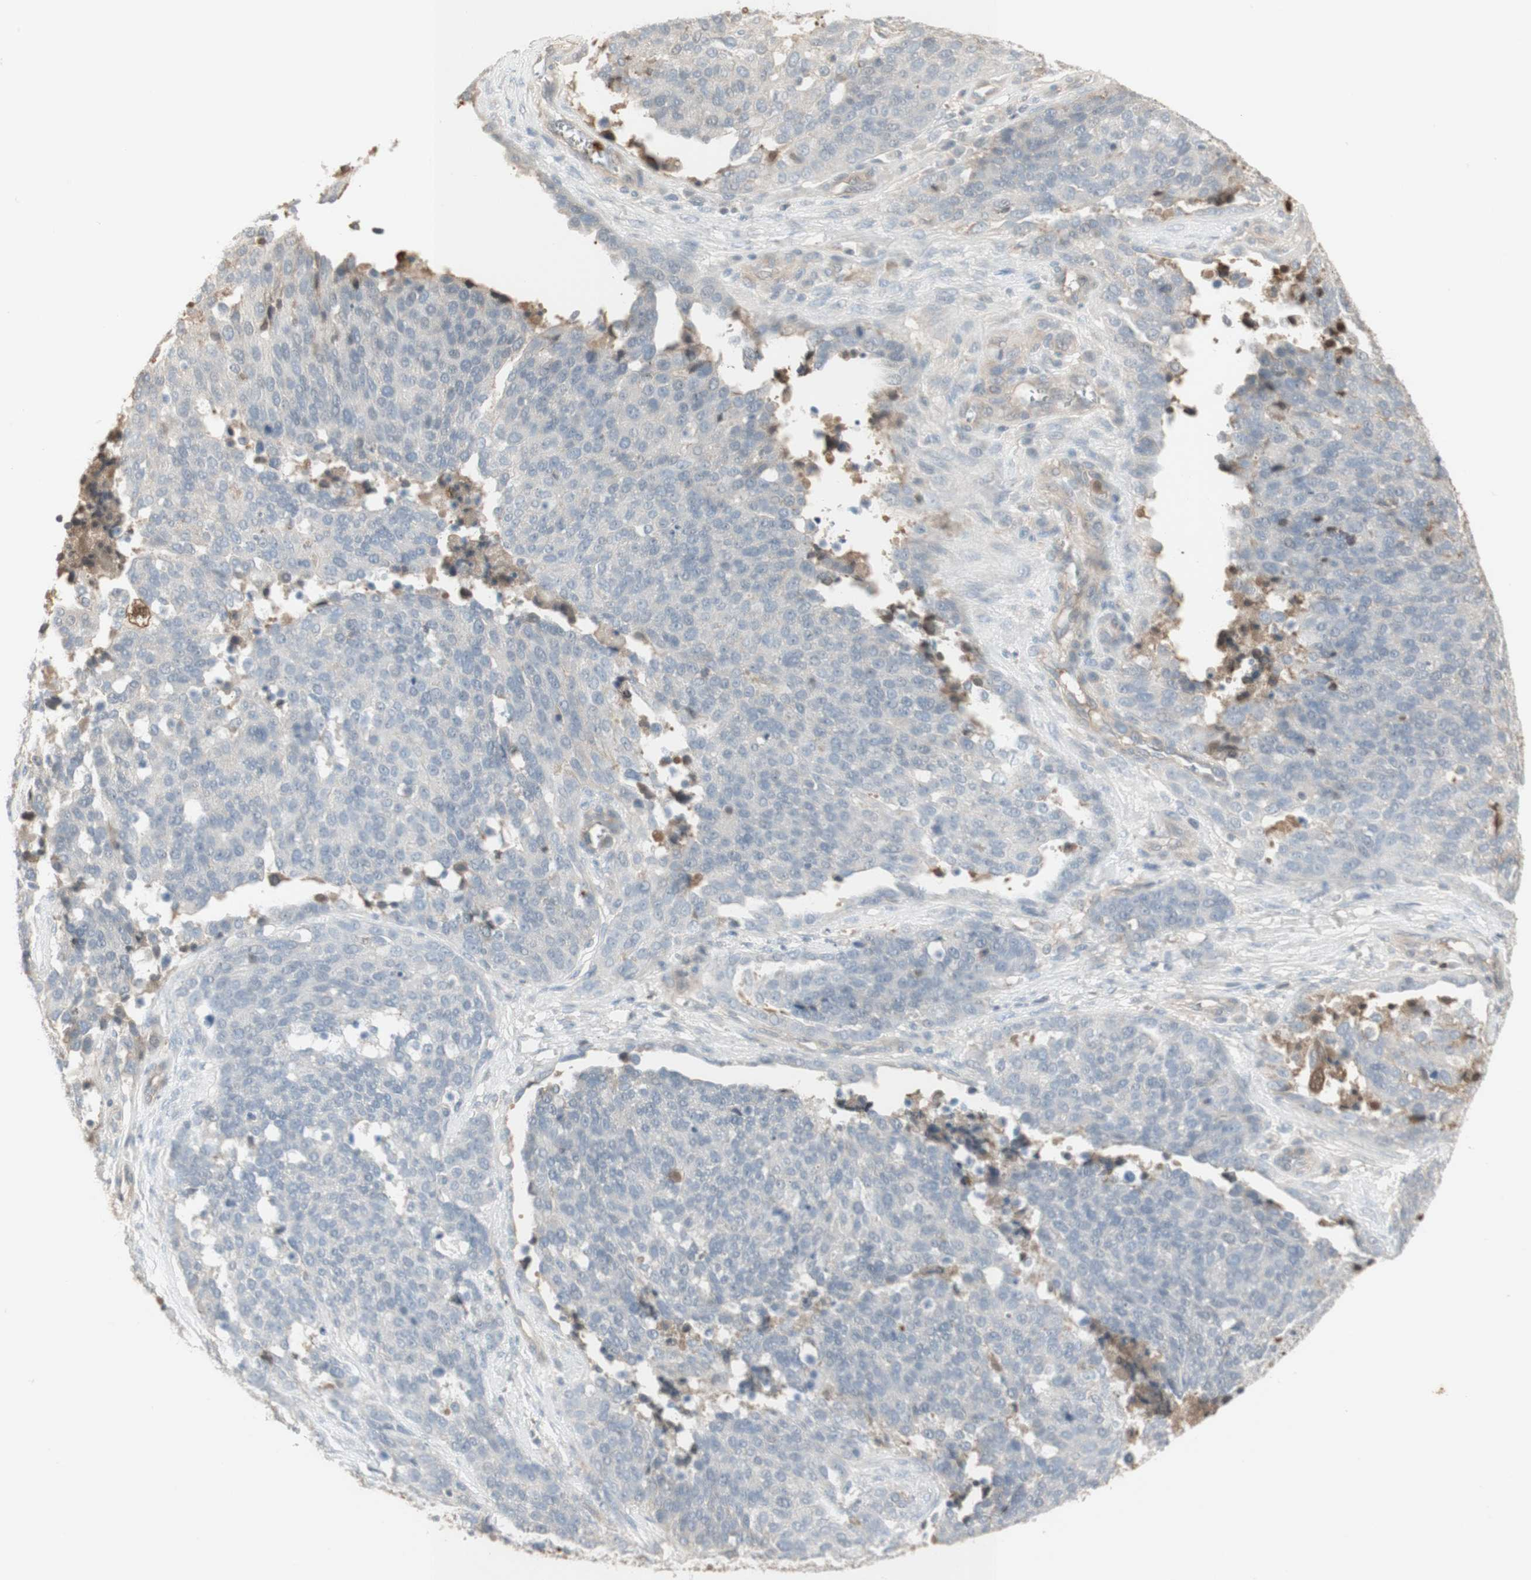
{"staining": {"intensity": "negative", "quantity": "none", "location": "none"}, "tissue": "ovarian cancer", "cell_type": "Tumor cells", "image_type": "cancer", "snomed": [{"axis": "morphology", "description": "Cystadenocarcinoma, serous, NOS"}, {"axis": "topography", "description": "Ovary"}], "caption": "High magnification brightfield microscopy of ovarian cancer (serous cystadenocarcinoma) stained with DAB (brown) and counterstained with hematoxylin (blue): tumor cells show no significant expression.", "gene": "NID1", "patient": {"sex": "female", "age": 44}}